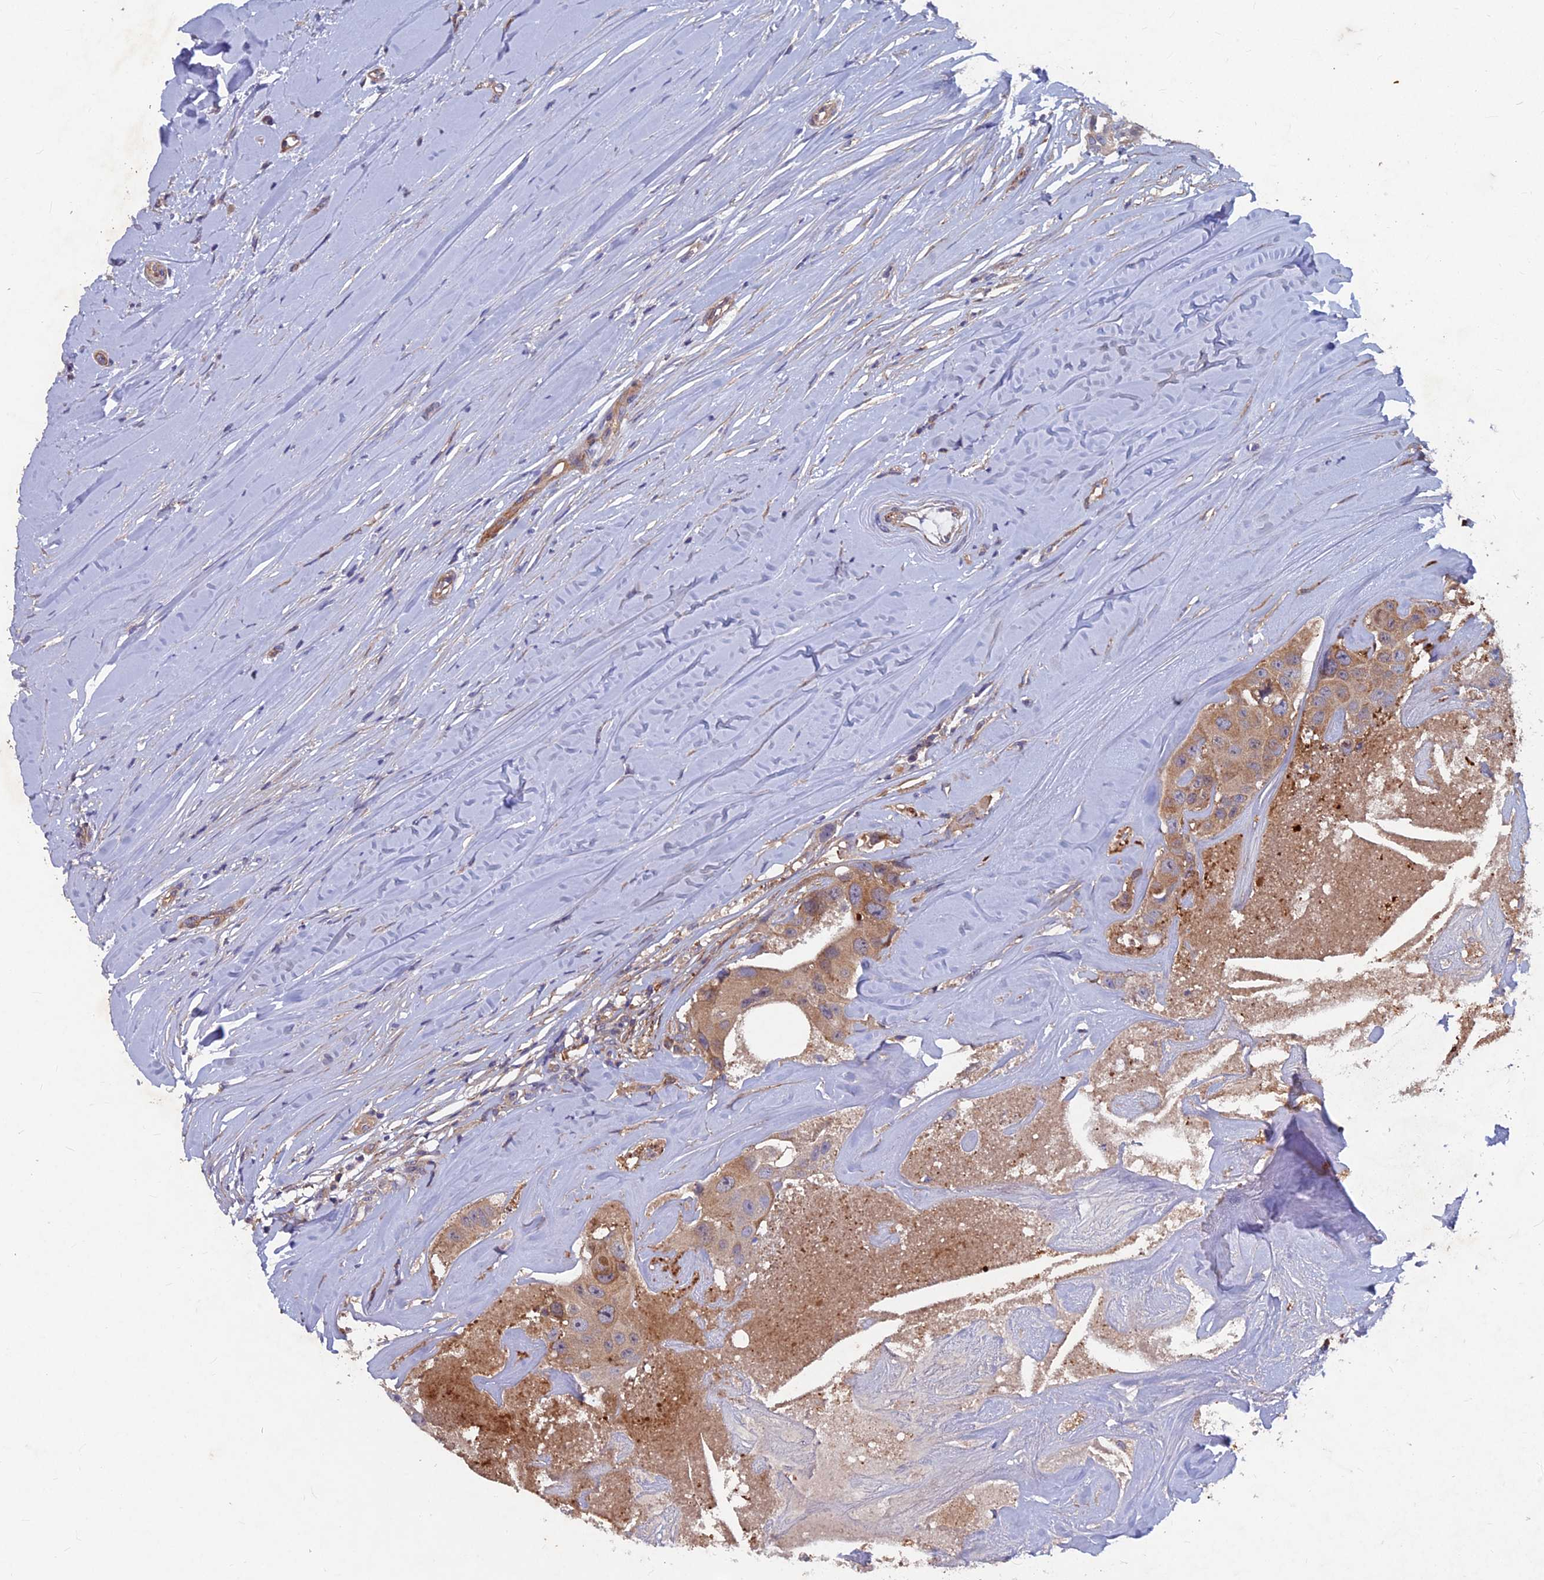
{"staining": {"intensity": "moderate", "quantity": ">75%", "location": "cytoplasmic/membranous"}, "tissue": "head and neck cancer", "cell_type": "Tumor cells", "image_type": "cancer", "snomed": [{"axis": "morphology", "description": "Adenocarcinoma, NOS"}, {"axis": "morphology", "description": "Adenocarcinoma, metastatic, NOS"}, {"axis": "topography", "description": "Head-Neck"}], "caption": "DAB (3,3'-diaminobenzidine) immunohistochemical staining of adenocarcinoma (head and neck) displays moderate cytoplasmic/membranous protein staining in approximately >75% of tumor cells.", "gene": "NCAPG", "patient": {"sex": "male", "age": 75}}